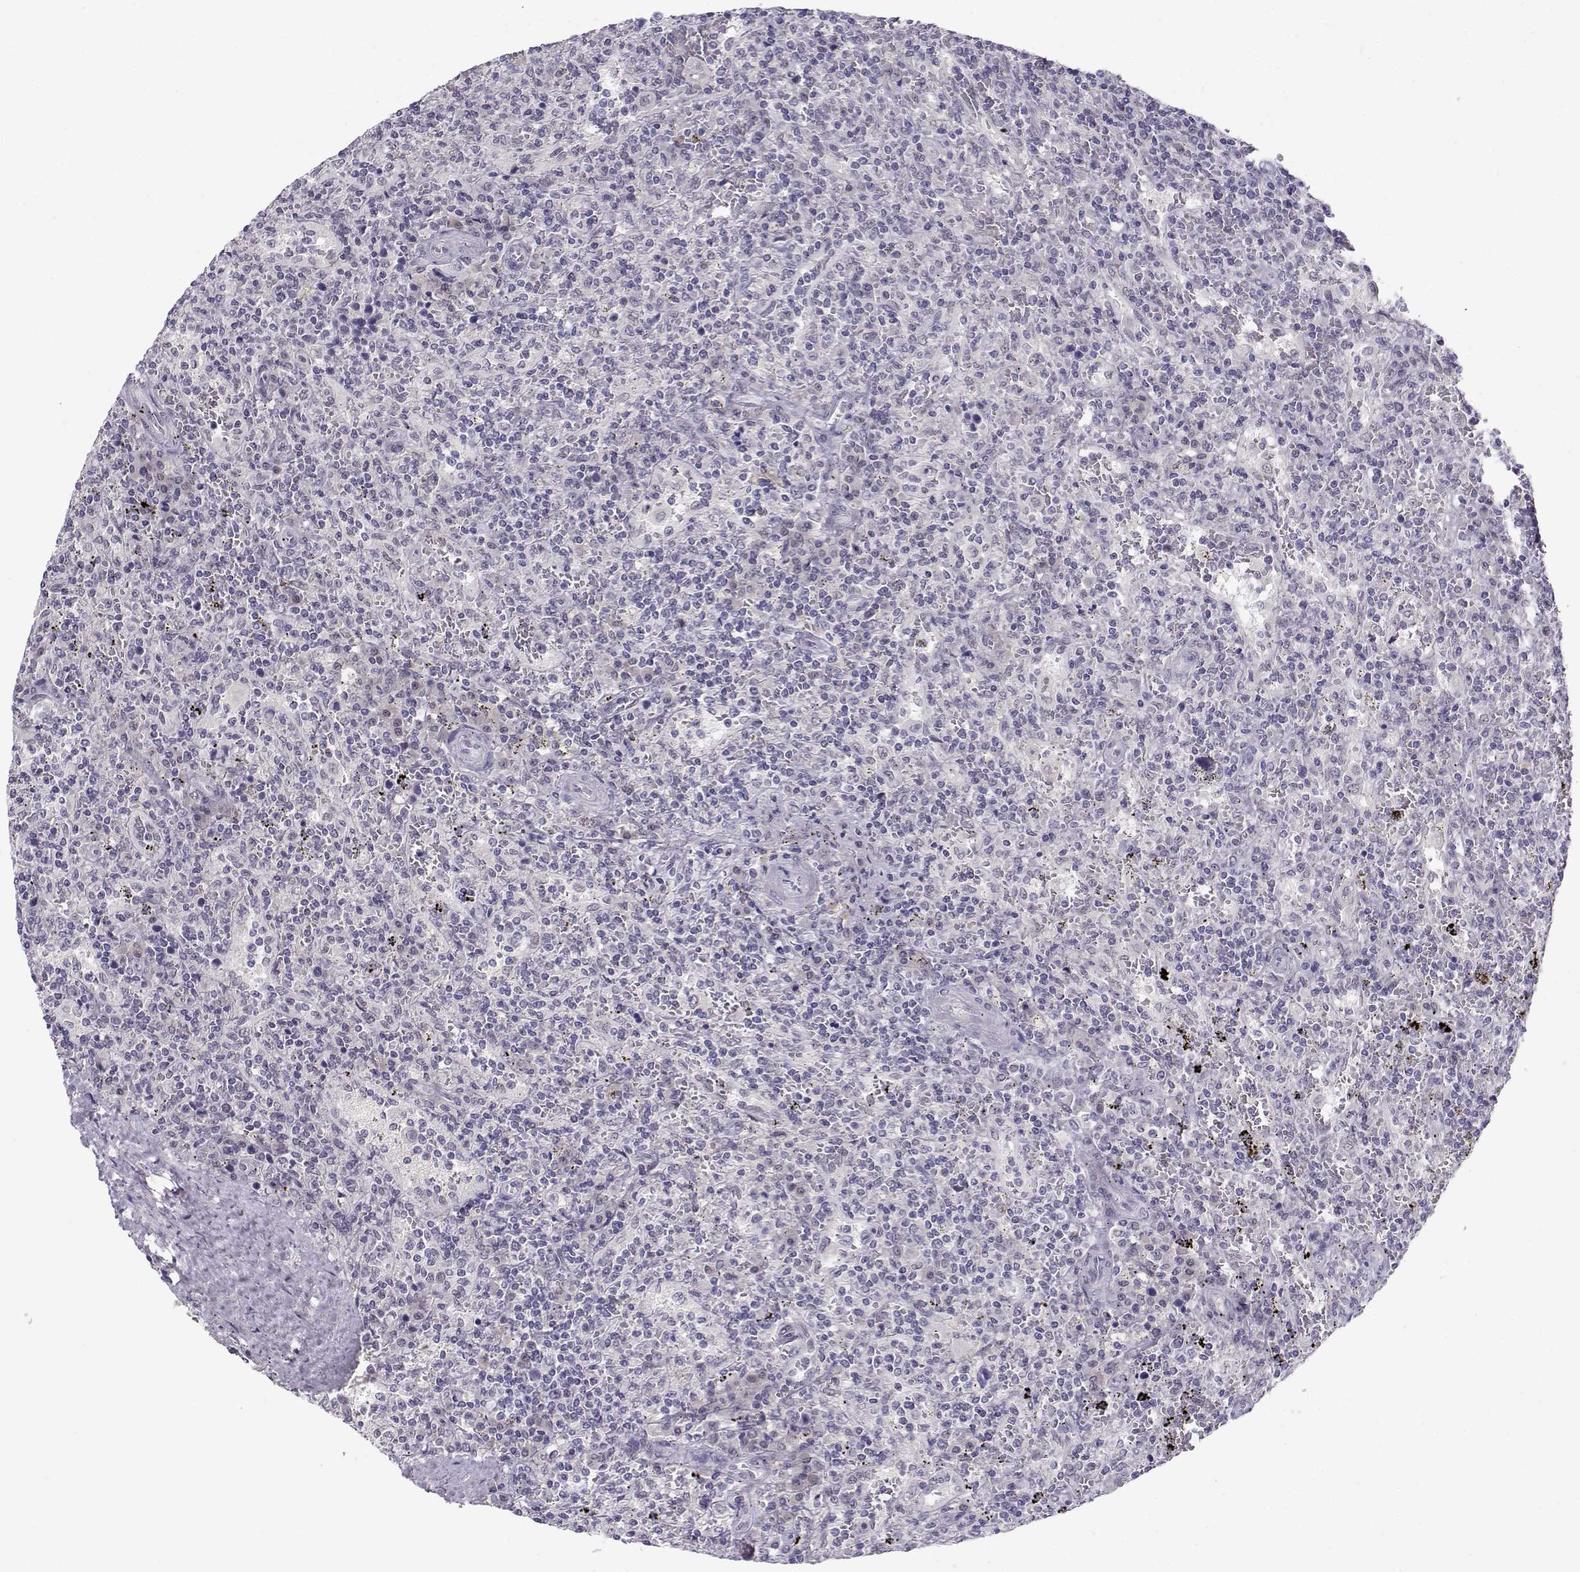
{"staining": {"intensity": "negative", "quantity": "none", "location": "none"}, "tissue": "lymphoma", "cell_type": "Tumor cells", "image_type": "cancer", "snomed": [{"axis": "morphology", "description": "Malignant lymphoma, non-Hodgkin's type, Low grade"}, {"axis": "topography", "description": "Spleen"}], "caption": "Tumor cells show no significant staining in malignant lymphoma, non-Hodgkin's type (low-grade).", "gene": "C16orf86", "patient": {"sex": "male", "age": 62}}